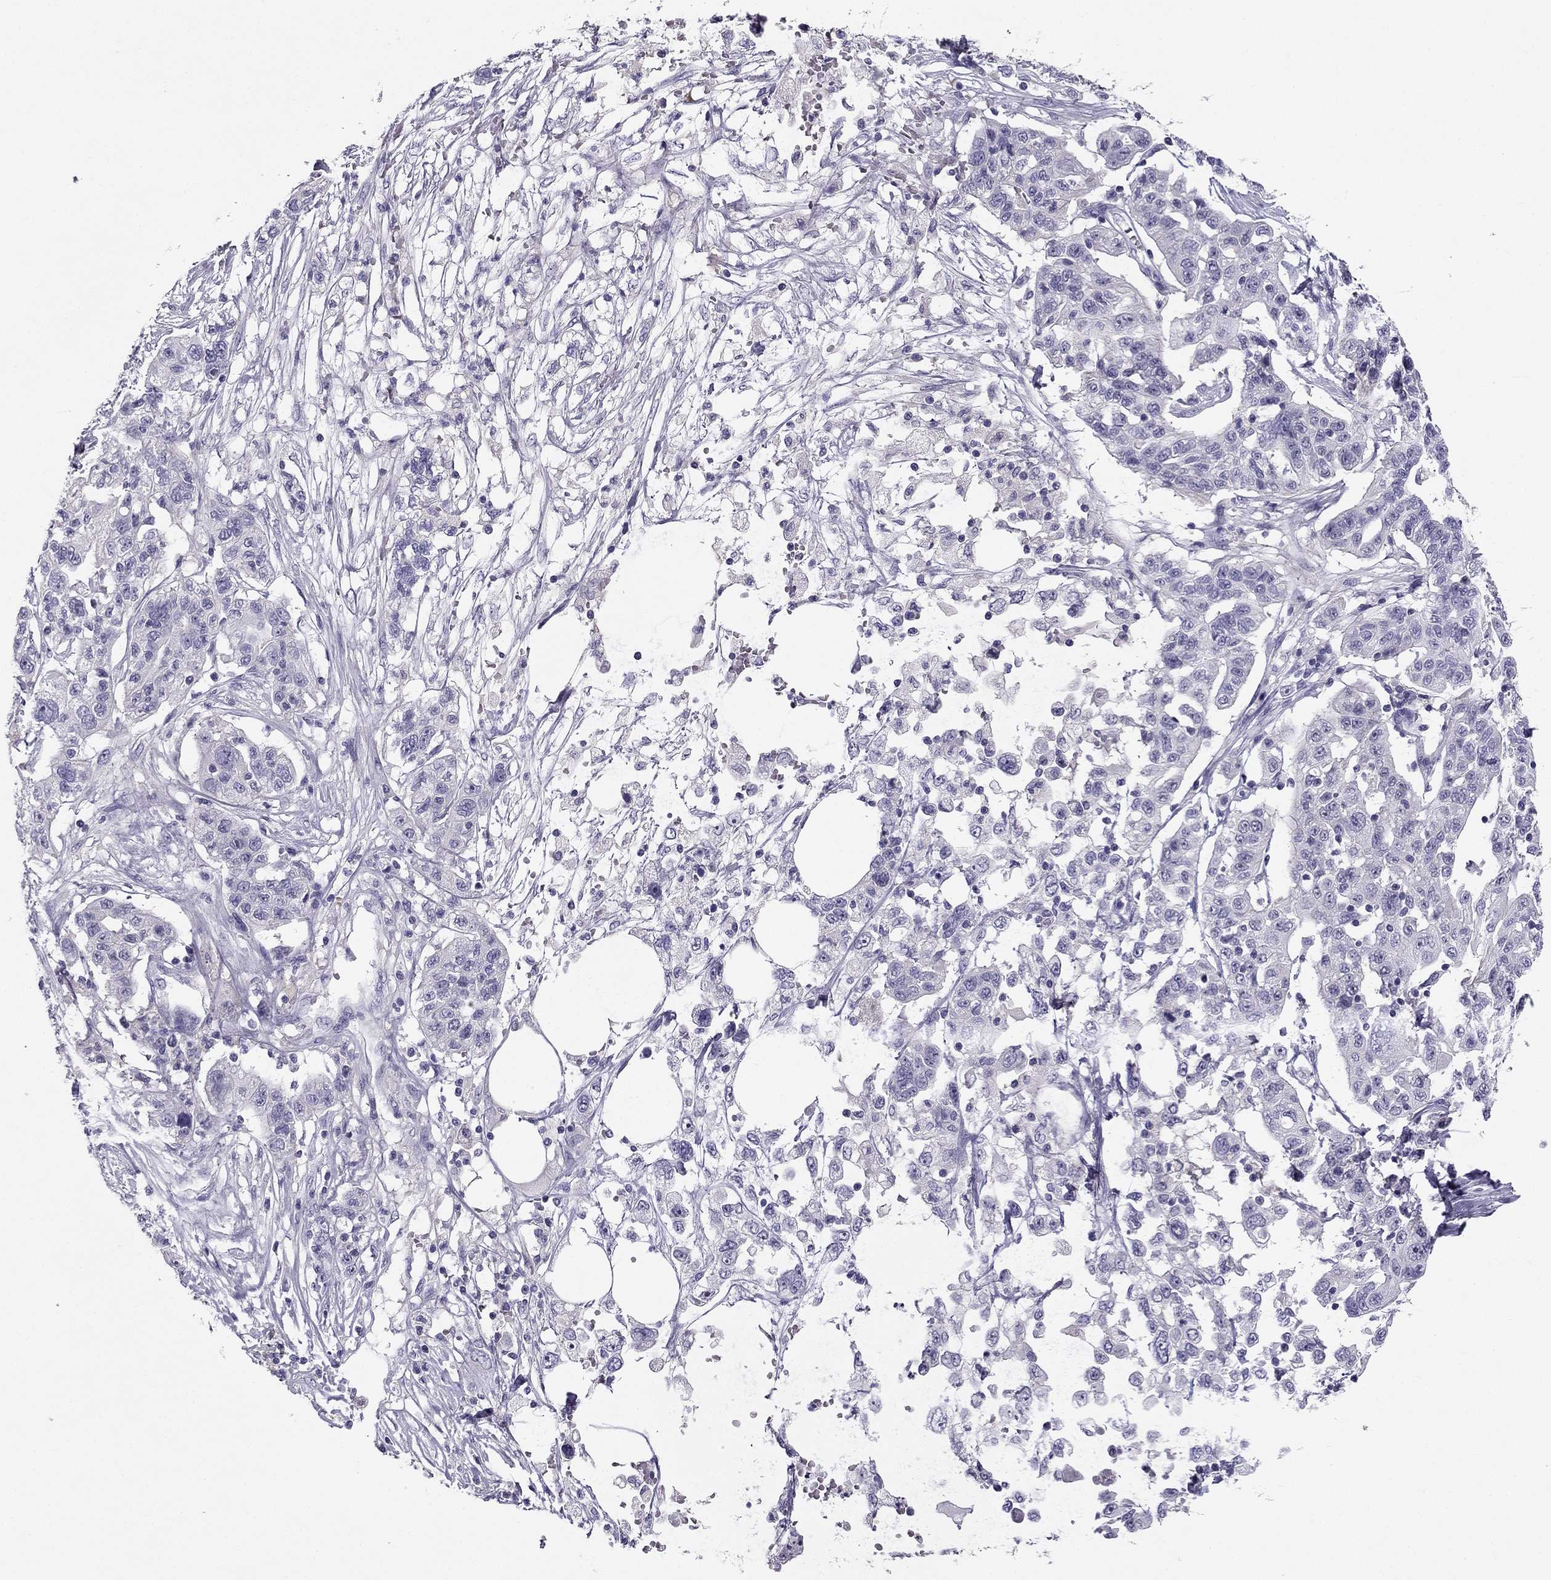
{"staining": {"intensity": "negative", "quantity": "none", "location": "none"}, "tissue": "liver cancer", "cell_type": "Tumor cells", "image_type": "cancer", "snomed": [{"axis": "morphology", "description": "Adenocarcinoma, NOS"}, {"axis": "morphology", "description": "Cholangiocarcinoma"}, {"axis": "topography", "description": "Liver"}], "caption": "Immunohistochemical staining of adenocarcinoma (liver) demonstrates no significant staining in tumor cells.", "gene": "LMTK3", "patient": {"sex": "male", "age": 64}}